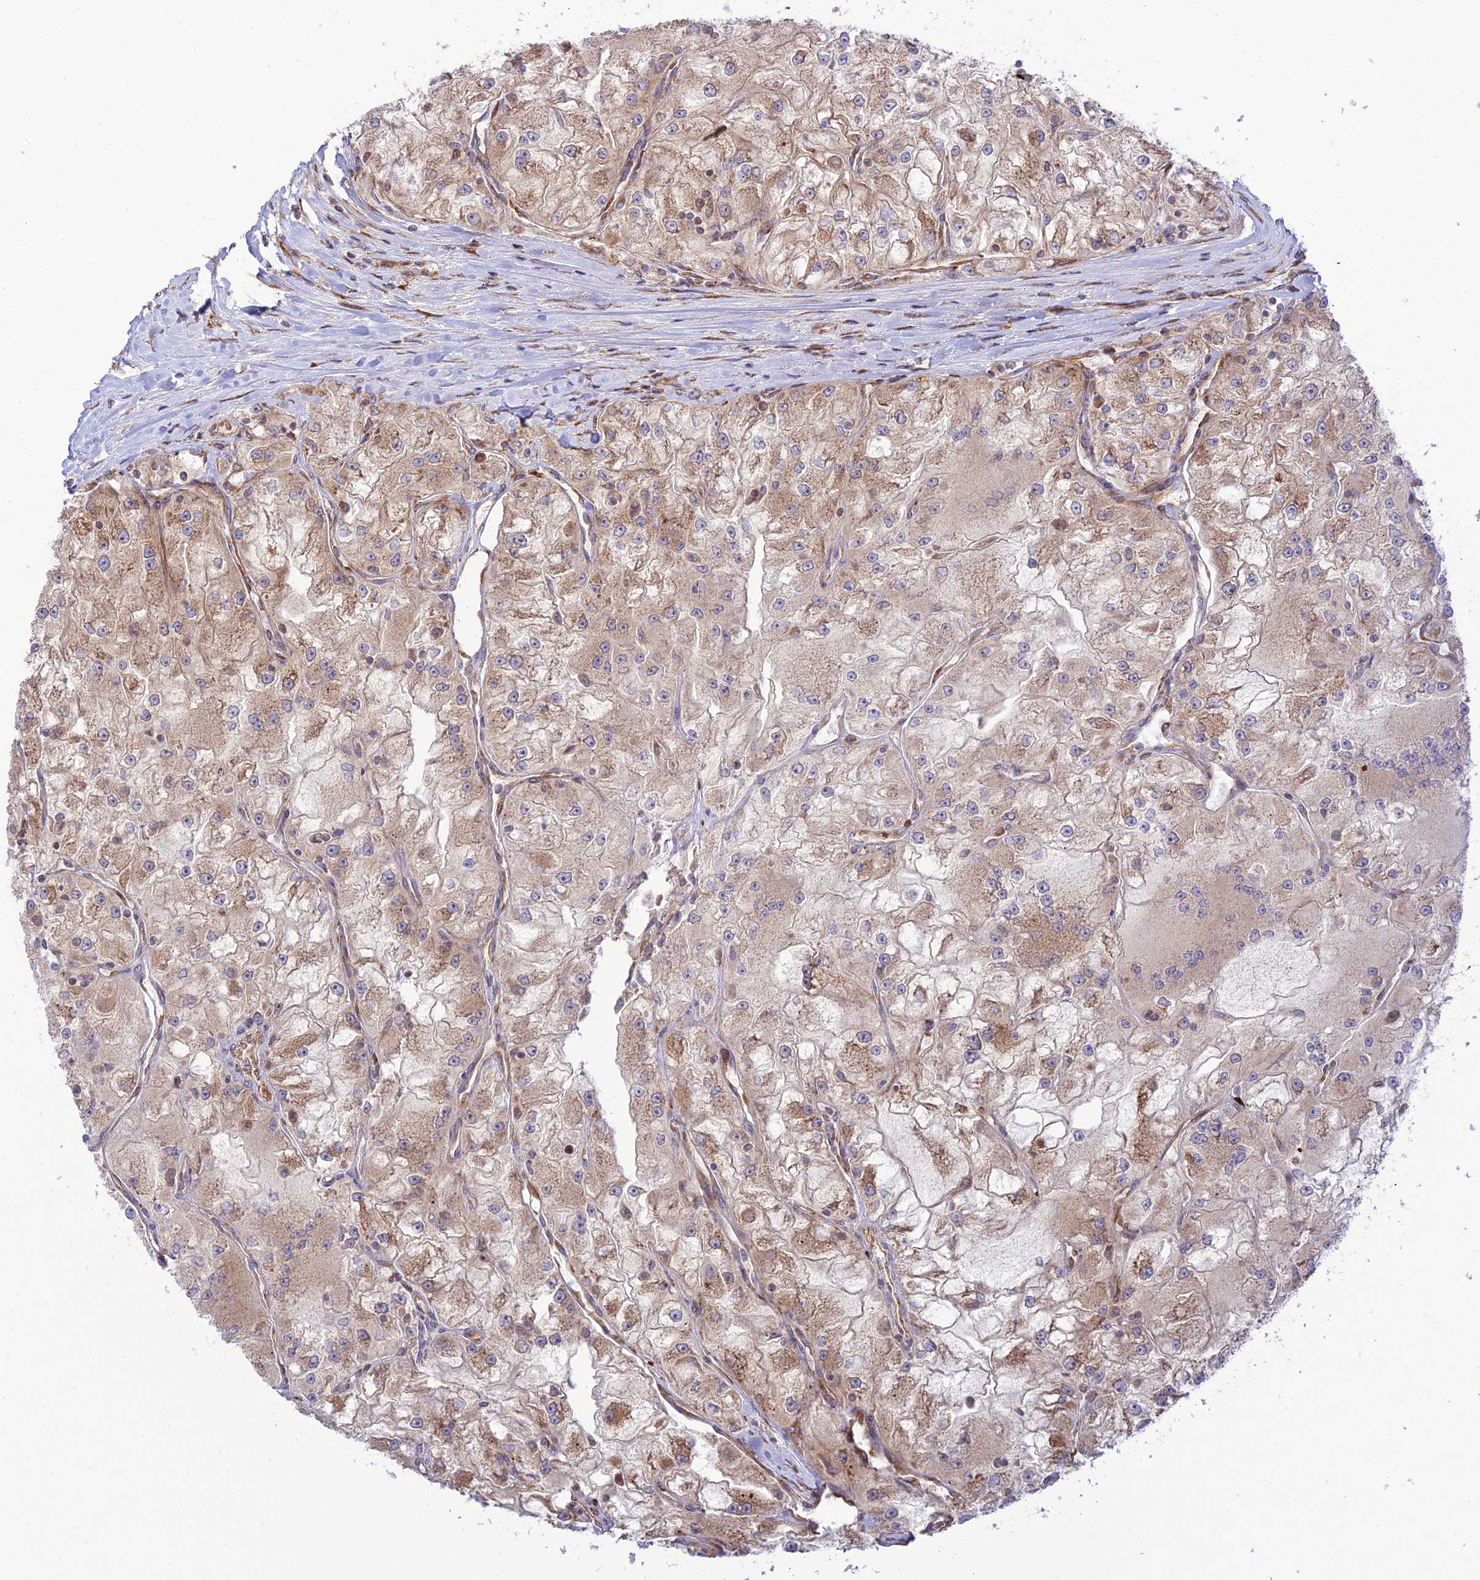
{"staining": {"intensity": "moderate", "quantity": ">75%", "location": "cytoplasmic/membranous"}, "tissue": "renal cancer", "cell_type": "Tumor cells", "image_type": "cancer", "snomed": [{"axis": "morphology", "description": "Adenocarcinoma, NOS"}, {"axis": "topography", "description": "Kidney"}], "caption": "Moderate cytoplasmic/membranous staining for a protein is identified in about >75% of tumor cells of renal cancer (adenocarcinoma) using immunohistochemistry.", "gene": "PIMREG", "patient": {"sex": "female", "age": 72}}